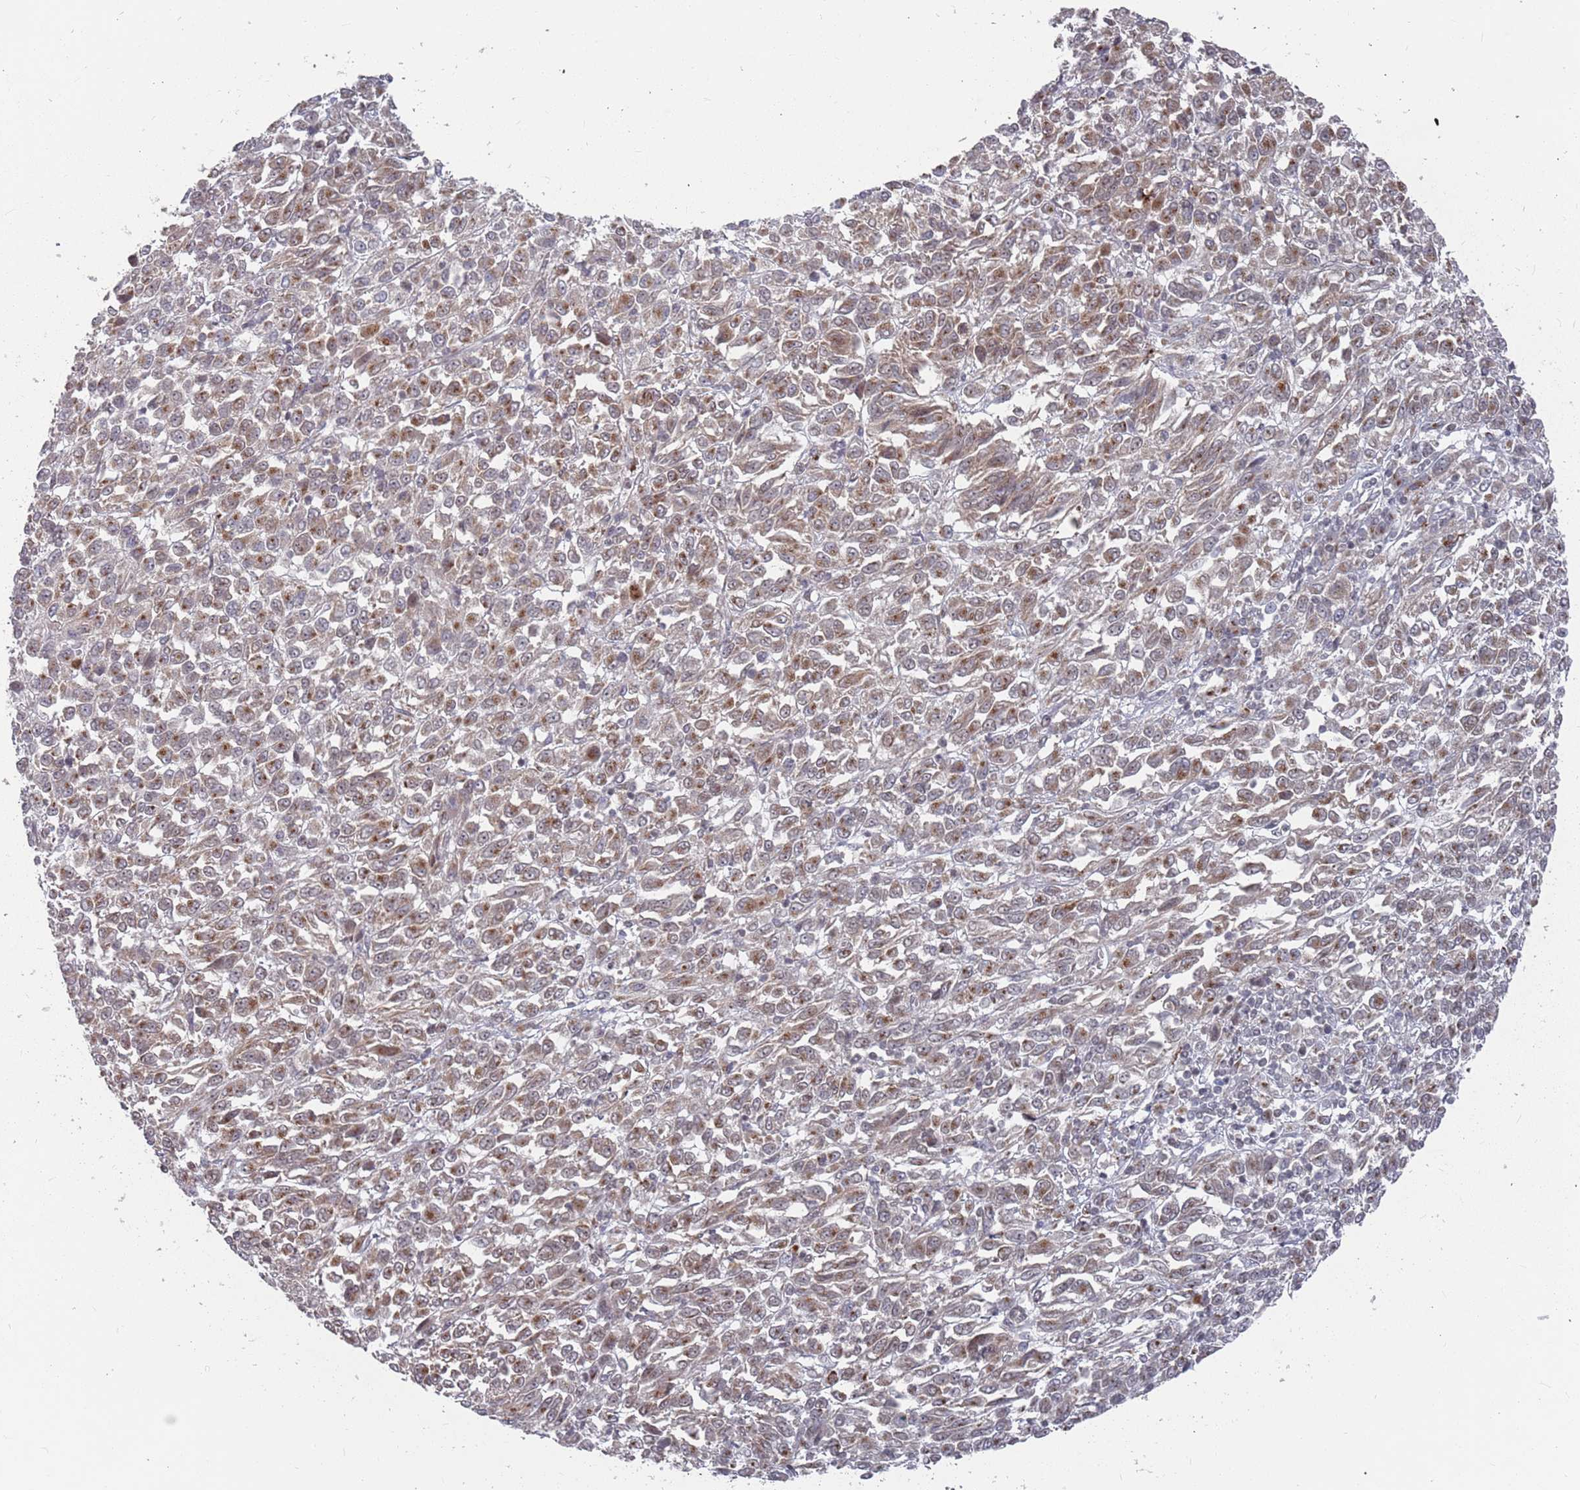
{"staining": {"intensity": "moderate", "quantity": ">75%", "location": "cytoplasmic/membranous"}, "tissue": "melanoma", "cell_type": "Tumor cells", "image_type": "cancer", "snomed": [{"axis": "morphology", "description": "Malignant melanoma, Metastatic site"}, {"axis": "topography", "description": "Lung"}], "caption": "Malignant melanoma (metastatic site) tissue exhibits moderate cytoplasmic/membranous positivity in approximately >75% of tumor cells", "gene": "FMO4", "patient": {"sex": "male", "age": 64}}